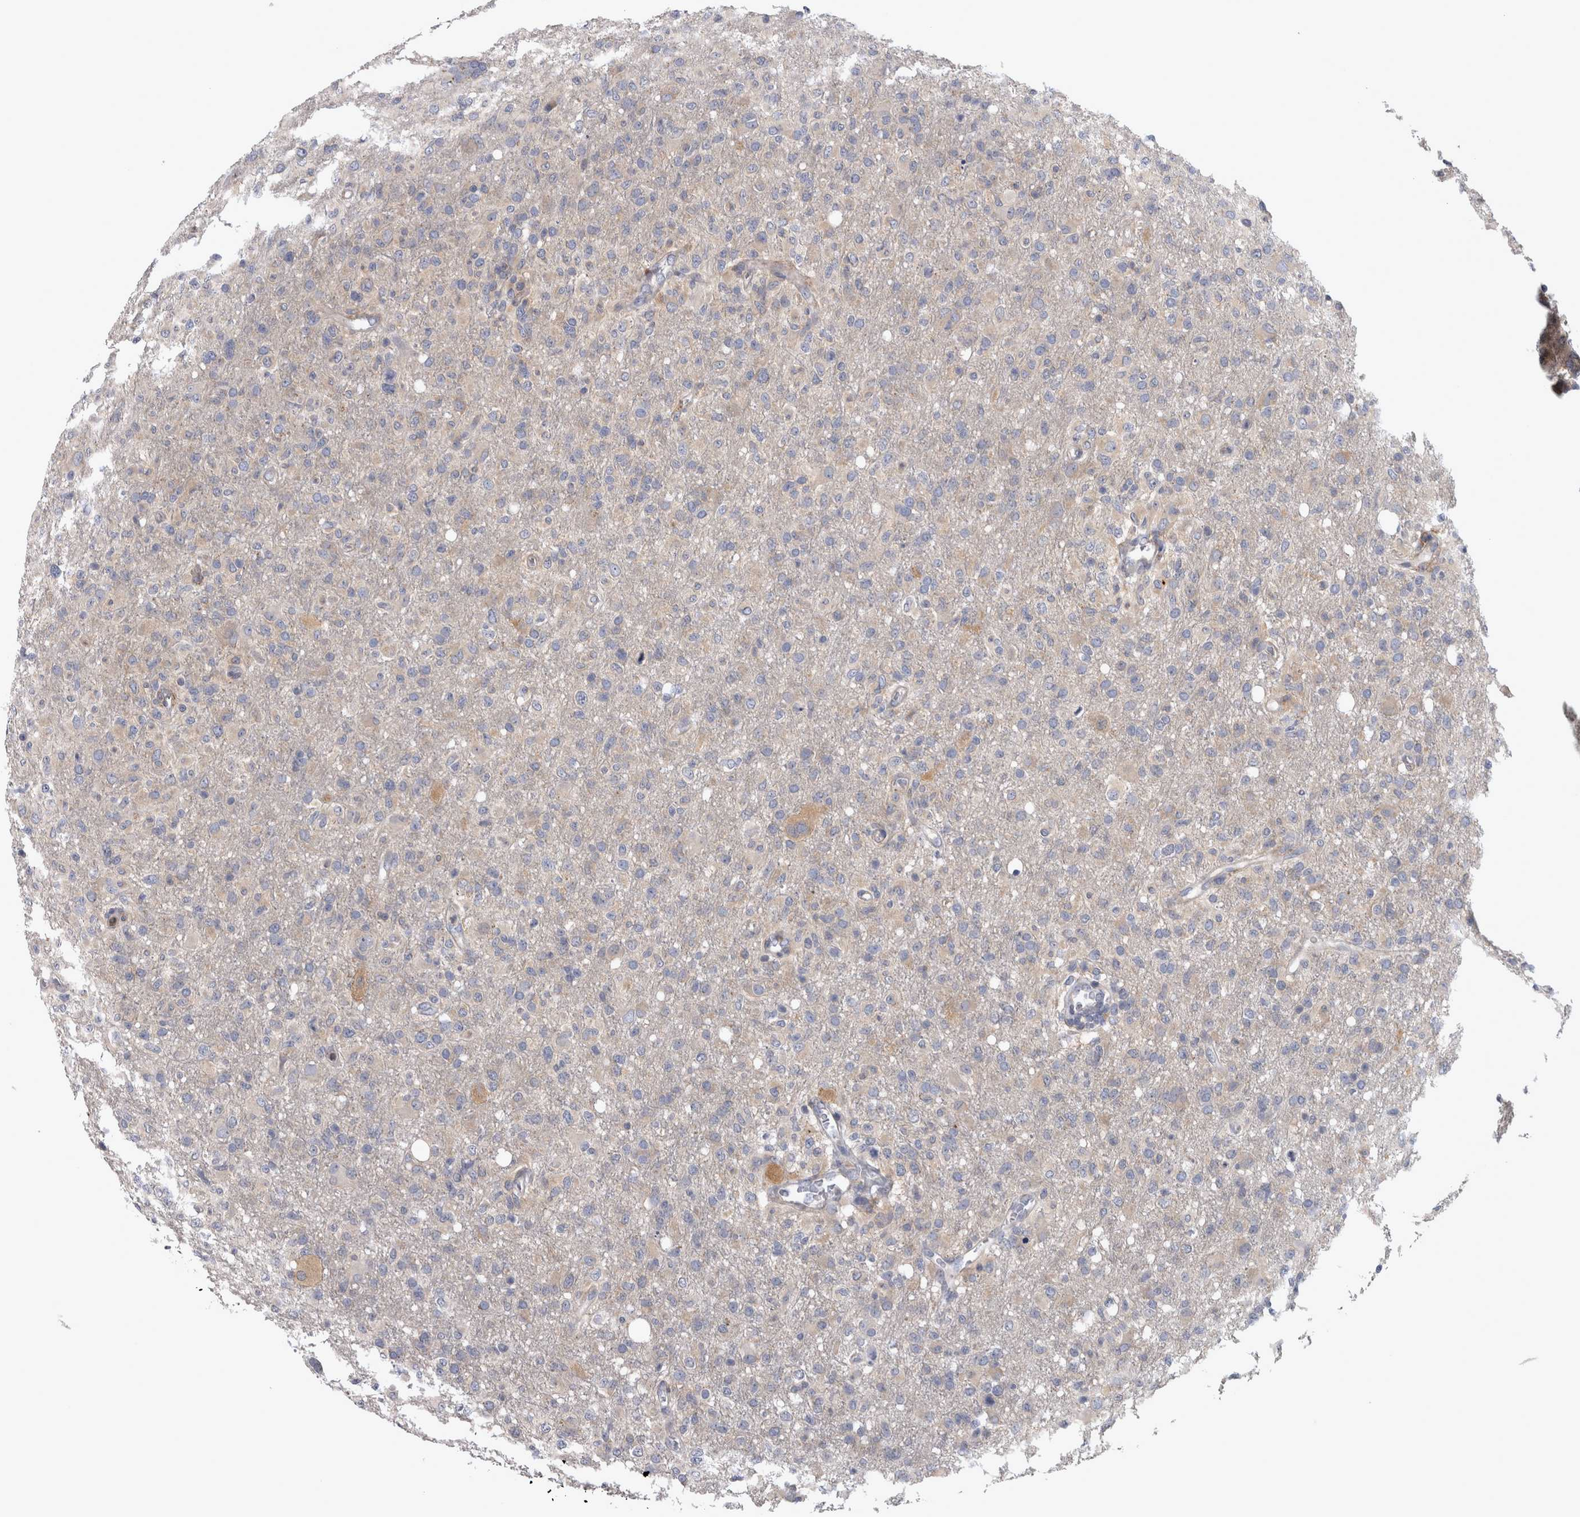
{"staining": {"intensity": "negative", "quantity": "none", "location": "none"}, "tissue": "glioma", "cell_type": "Tumor cells", "image_type": "cancer", "snomed": [{"axis": "morphology", "description": "Glioma, malignant, High grade"}, {"axis": "topography", "description": "Brain"}], "caption": "Protein analysis of malignant glioma (high-grade) shows no significant expression in tumor cells. (DAB (3,3'-diaminobenzidine) immunohistochemistry, high magnification).", "gene": "PRKCI", "patient": {"sex": "female", "age": 57}}